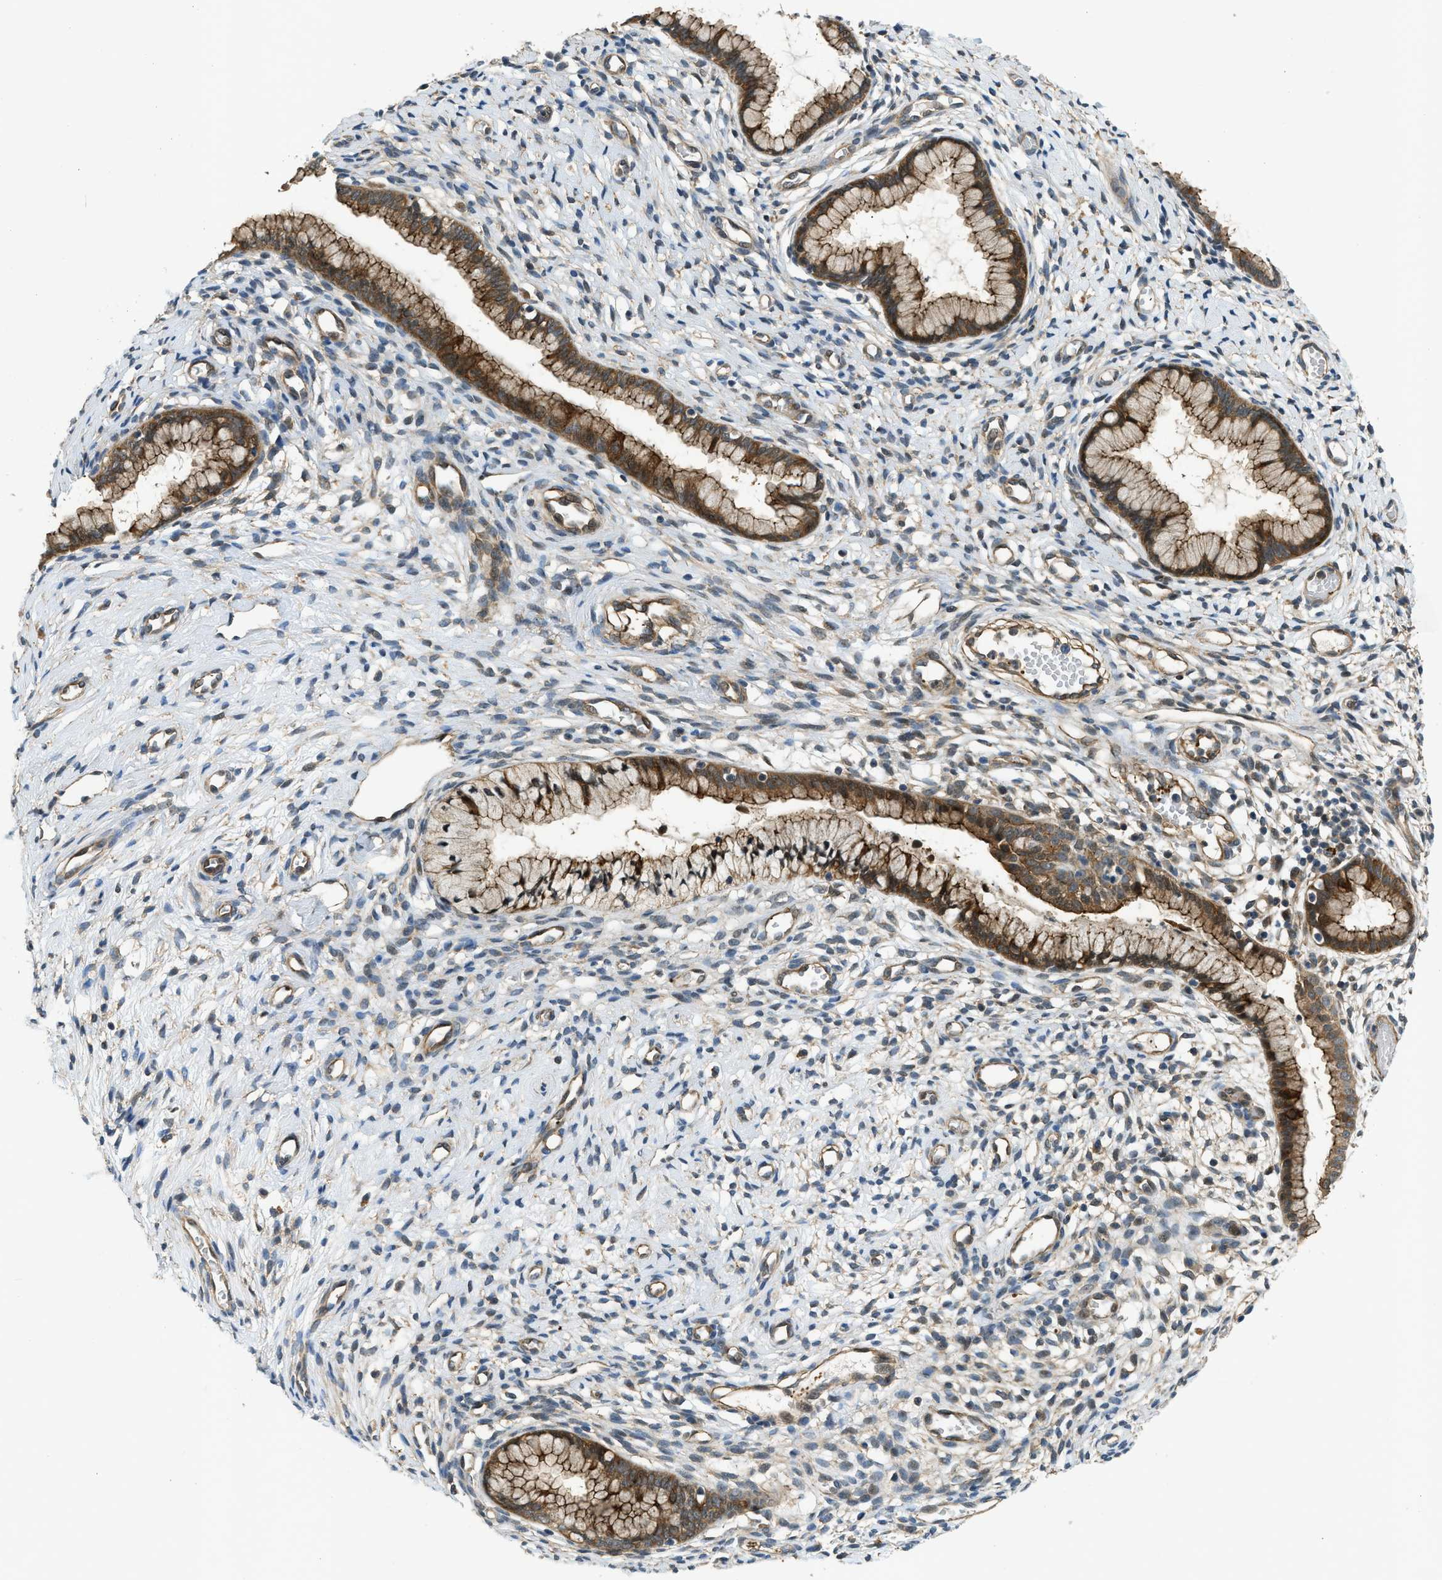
{"staining": {"intensity": "moderate", "quantity": ">75%", "location": "cytoplasmic/membranous"}, "tissue": "cervix", "cell_type": "Glandular cells", "image_type": "normal", "snomed": [{"axis": "morphology", "description": "Normal tissue, NOS"}, {"axis": "topography", "description": "Cervix"}], "caption": "IHC image of normal cervix stained for a protein (brown), which exhibits medium levels of moderate cytoplasmic/membranous expression in about >75% of glandular cells.", "gene": "CGN", "patient": {"sex": "female", "age": 65}}